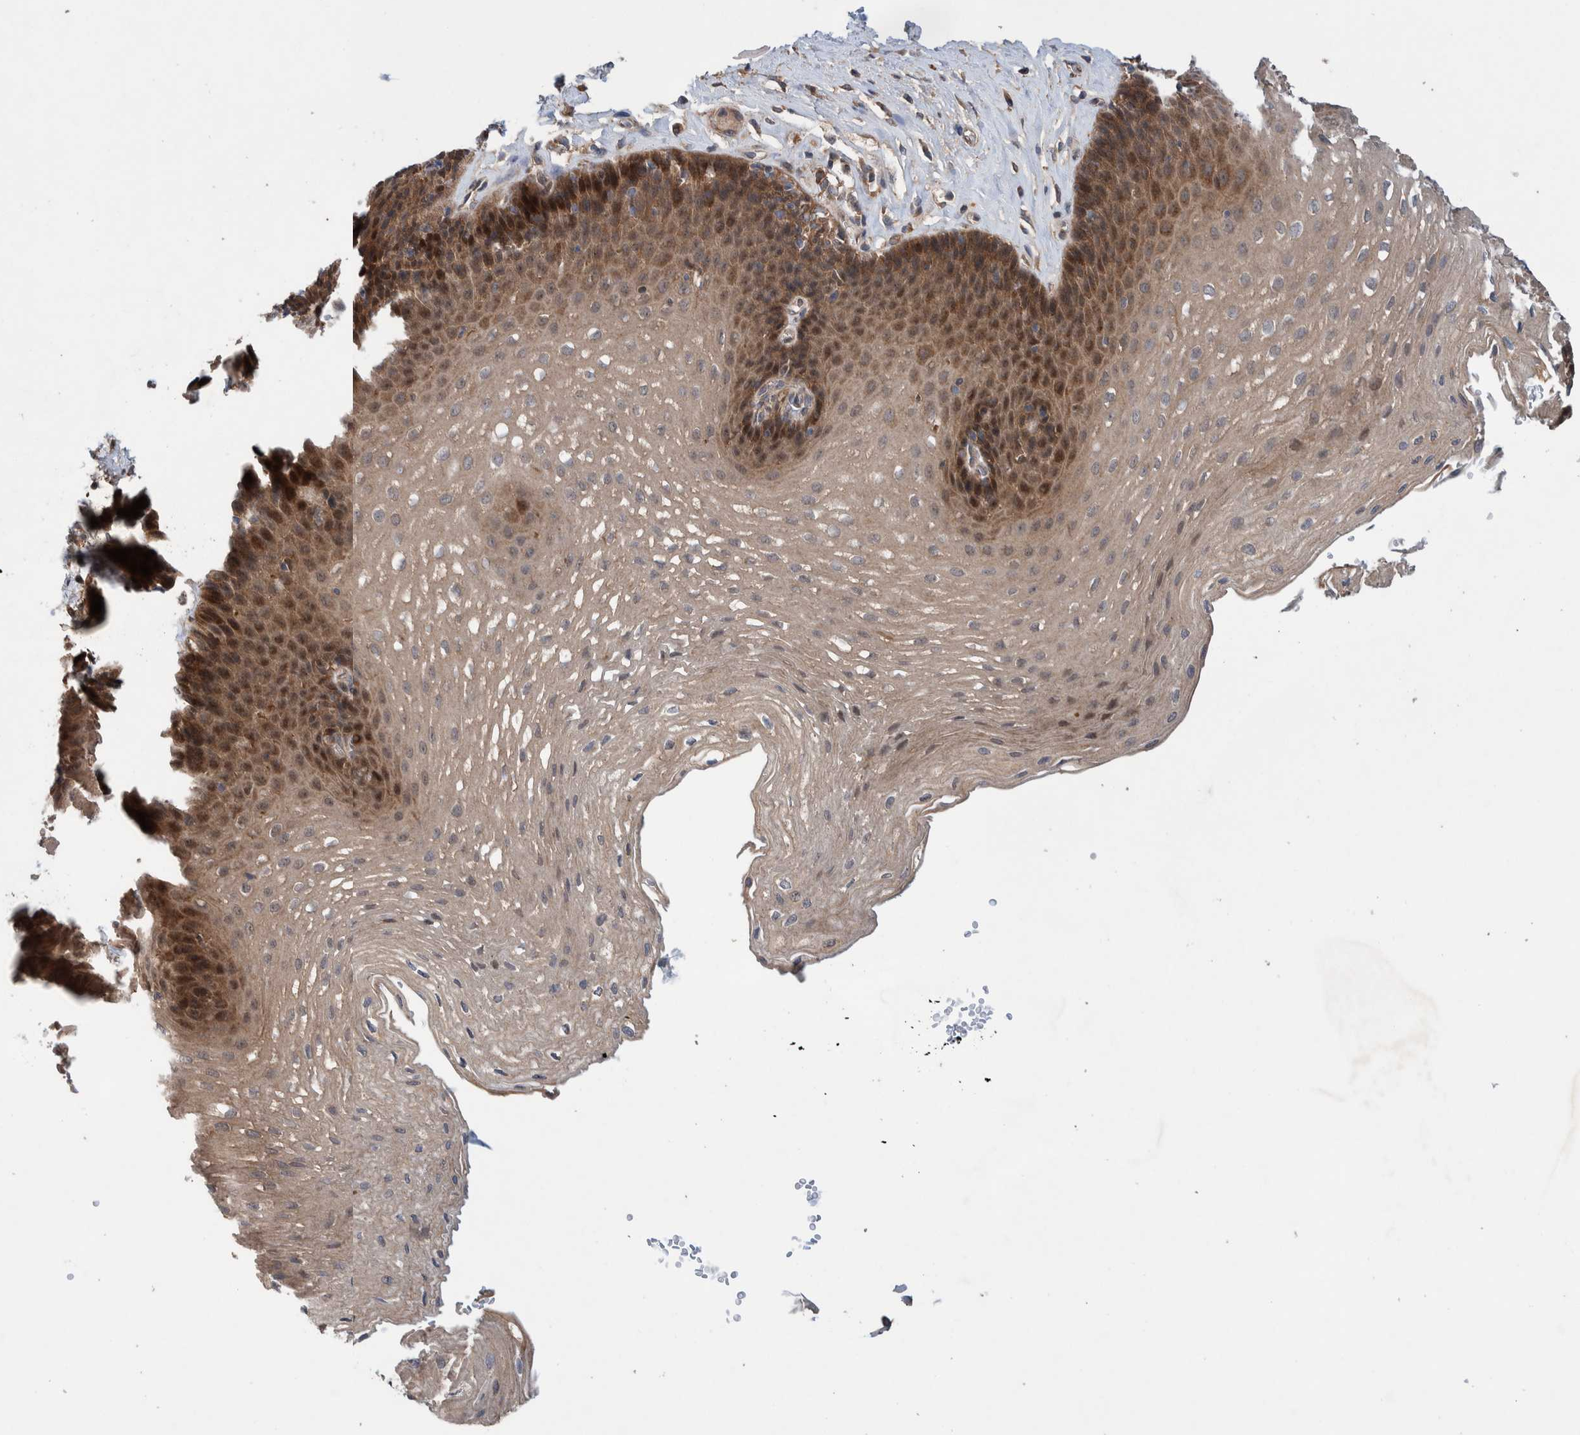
{"staining": {"intensity": "moderate", "quantity": ">75%", "location": "cytoplasmic/membranous"}, "tissue": "esophagus", "cell_type": "Squamous epithelial cells", "image_type": "normal", "snomed": [{"axis": "morphology", "description": "Normal tissue, NOS"}, {"axis": "topography", "description": "Esophagus"}], "caption": "A brown stain shows moderate cytoplasmic/membranous positivity of a protein in squamous epithelial cells of normal human esophagus.", "gene": "PIK3R6", "patient": {"sex": "female", "age": 66}}